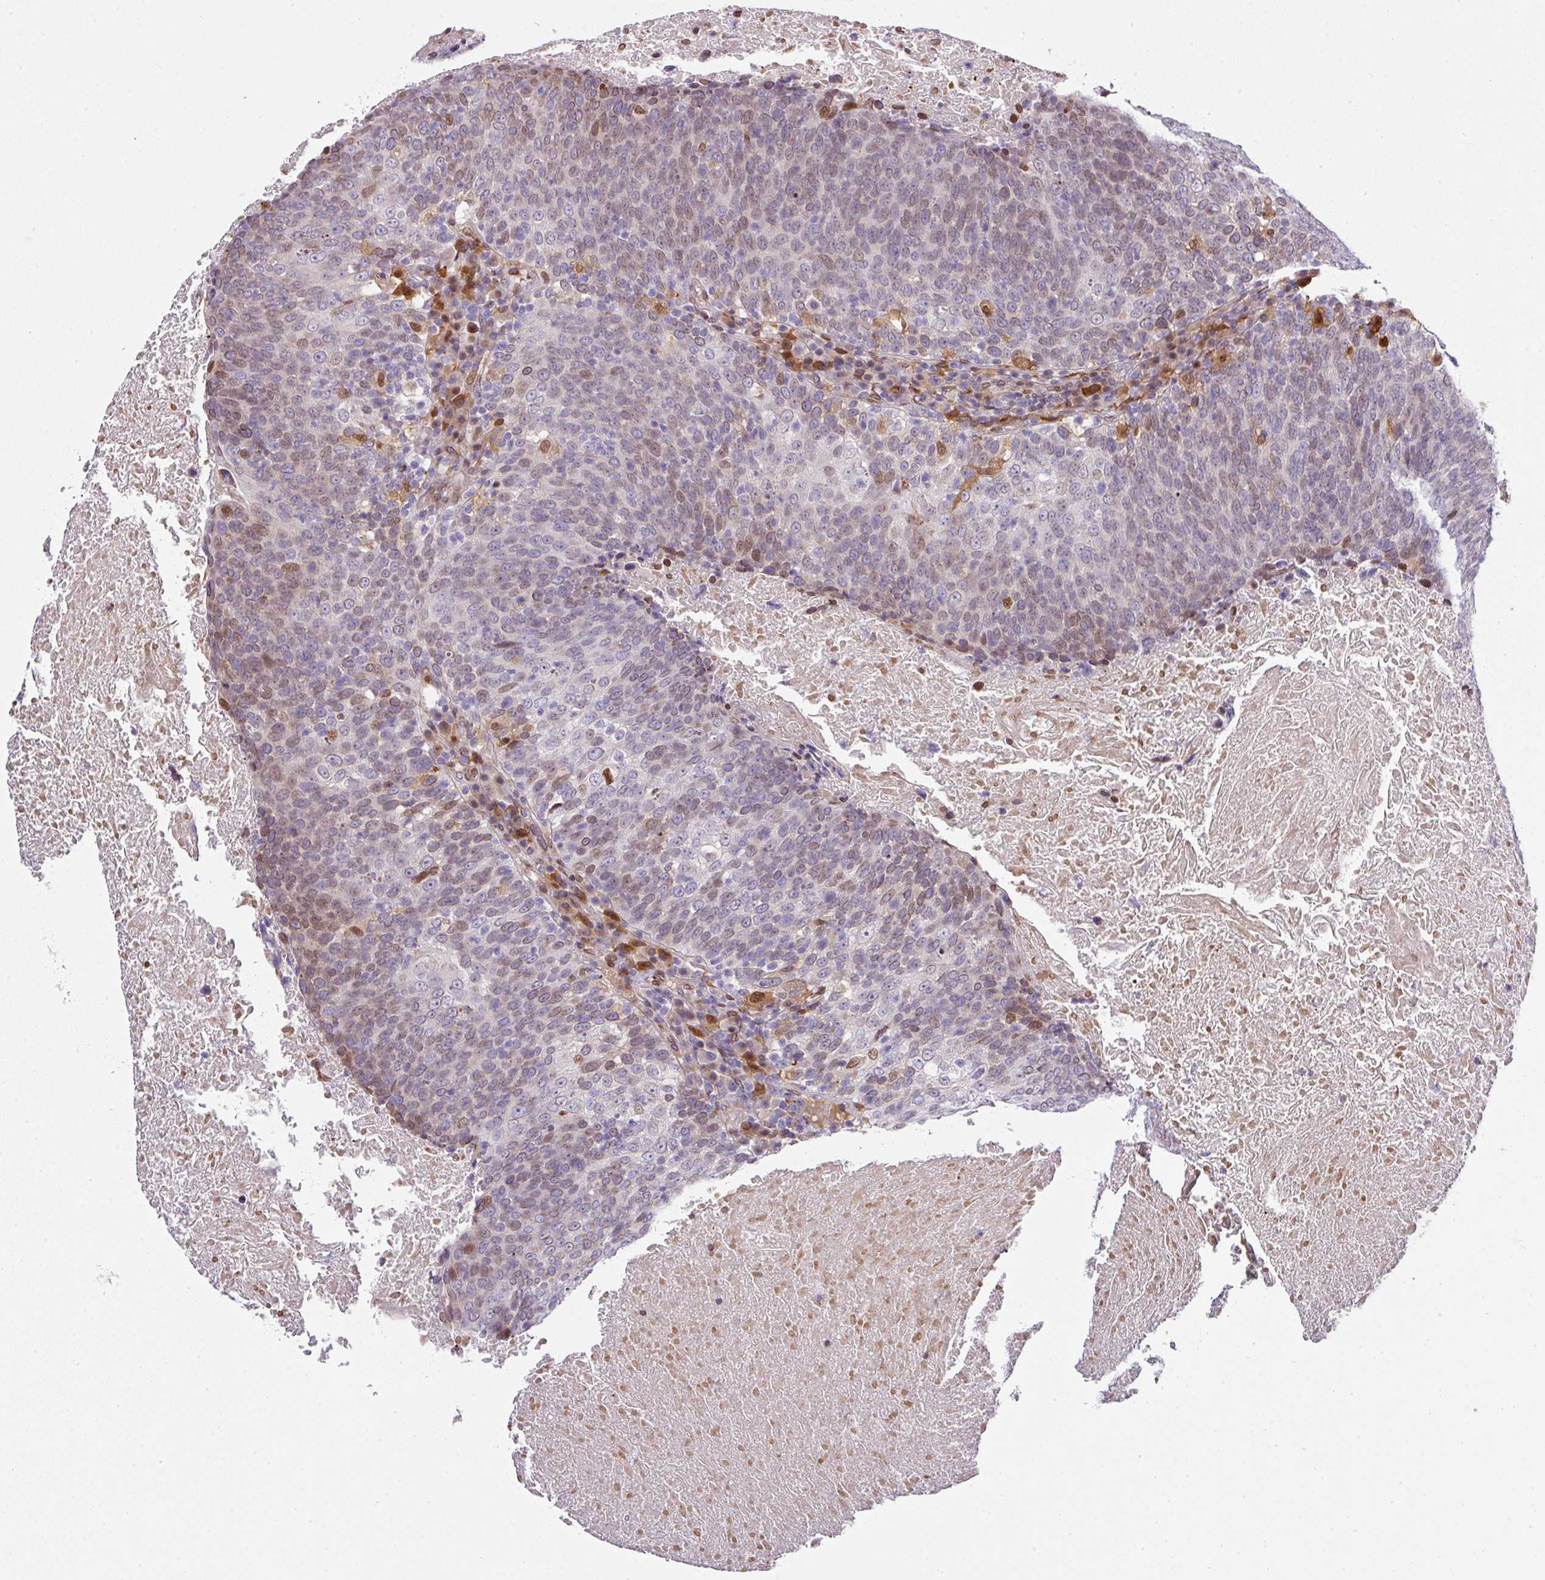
{"staining": {"intensity": "weak", "quantity": "25%-75%", "location": "nuclear"}, "tissue": "head and neck cancer", "cell_type": "Tumor cells", "image_type": "cancer", "snomed": [{"axis": "morphology", "description": "Squamous cell carcinoma, NOS"}, {"axis": "morphology", "description": "Squamous cell carcinoma, metastatic, NOS"}, {"axis": "topography", "description": "Lymph node"}, {"axis": "topography", "description": "Head-Neck"}], "caption": "Tumor cells exhibit low levels of weak nuclear expression in approximately 25%-75% of cells in human head and neck squamous cell carcinoma.", "gene": "PLK1", "patient": {"sex": "male", "age": 62}}